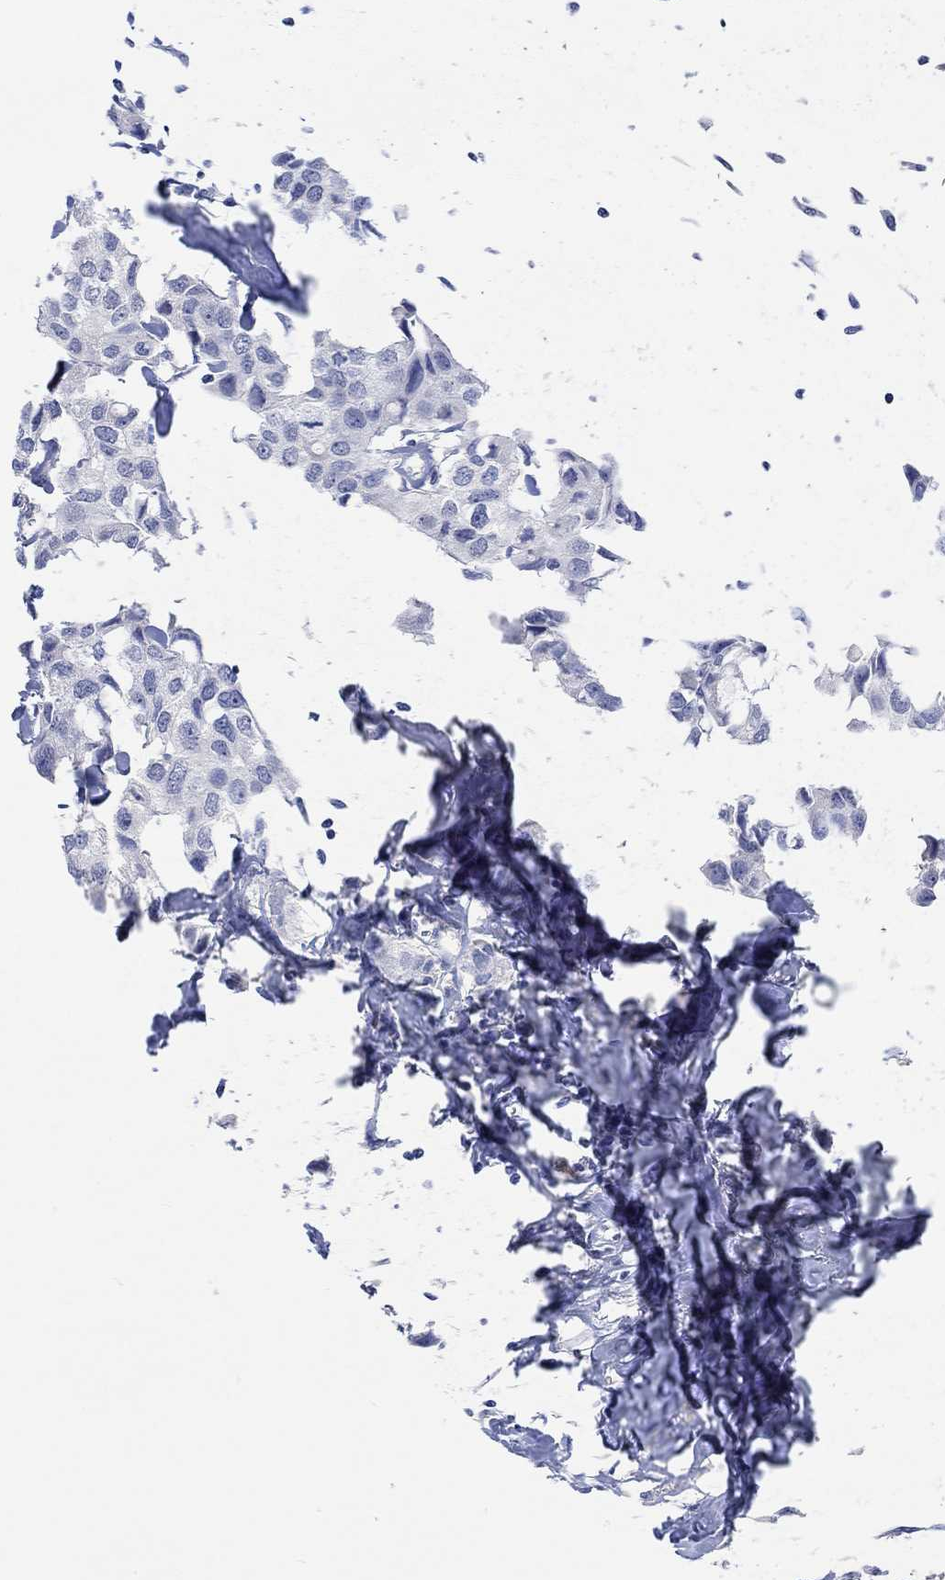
{"staining": {"intensity": "negative", "quantity": "none", "location": "none"}, "tissue": "breast cancer", "cell_type": "Tumor cells", "image_type": "cancer", "snomed": [{"axis": "morphology", "description": "Duct carcinoma"}, {"axis": "topography", "description": "Breast"}], "caption": "Immunohistochemistry photomicrograph of neoplastic tissue: human intraductal carcinoma (breast) stained with DAB displays no significant protein expression in tumor cells.", "gene": "DLK1", "patient": {"sex": "female", "age": 80}}